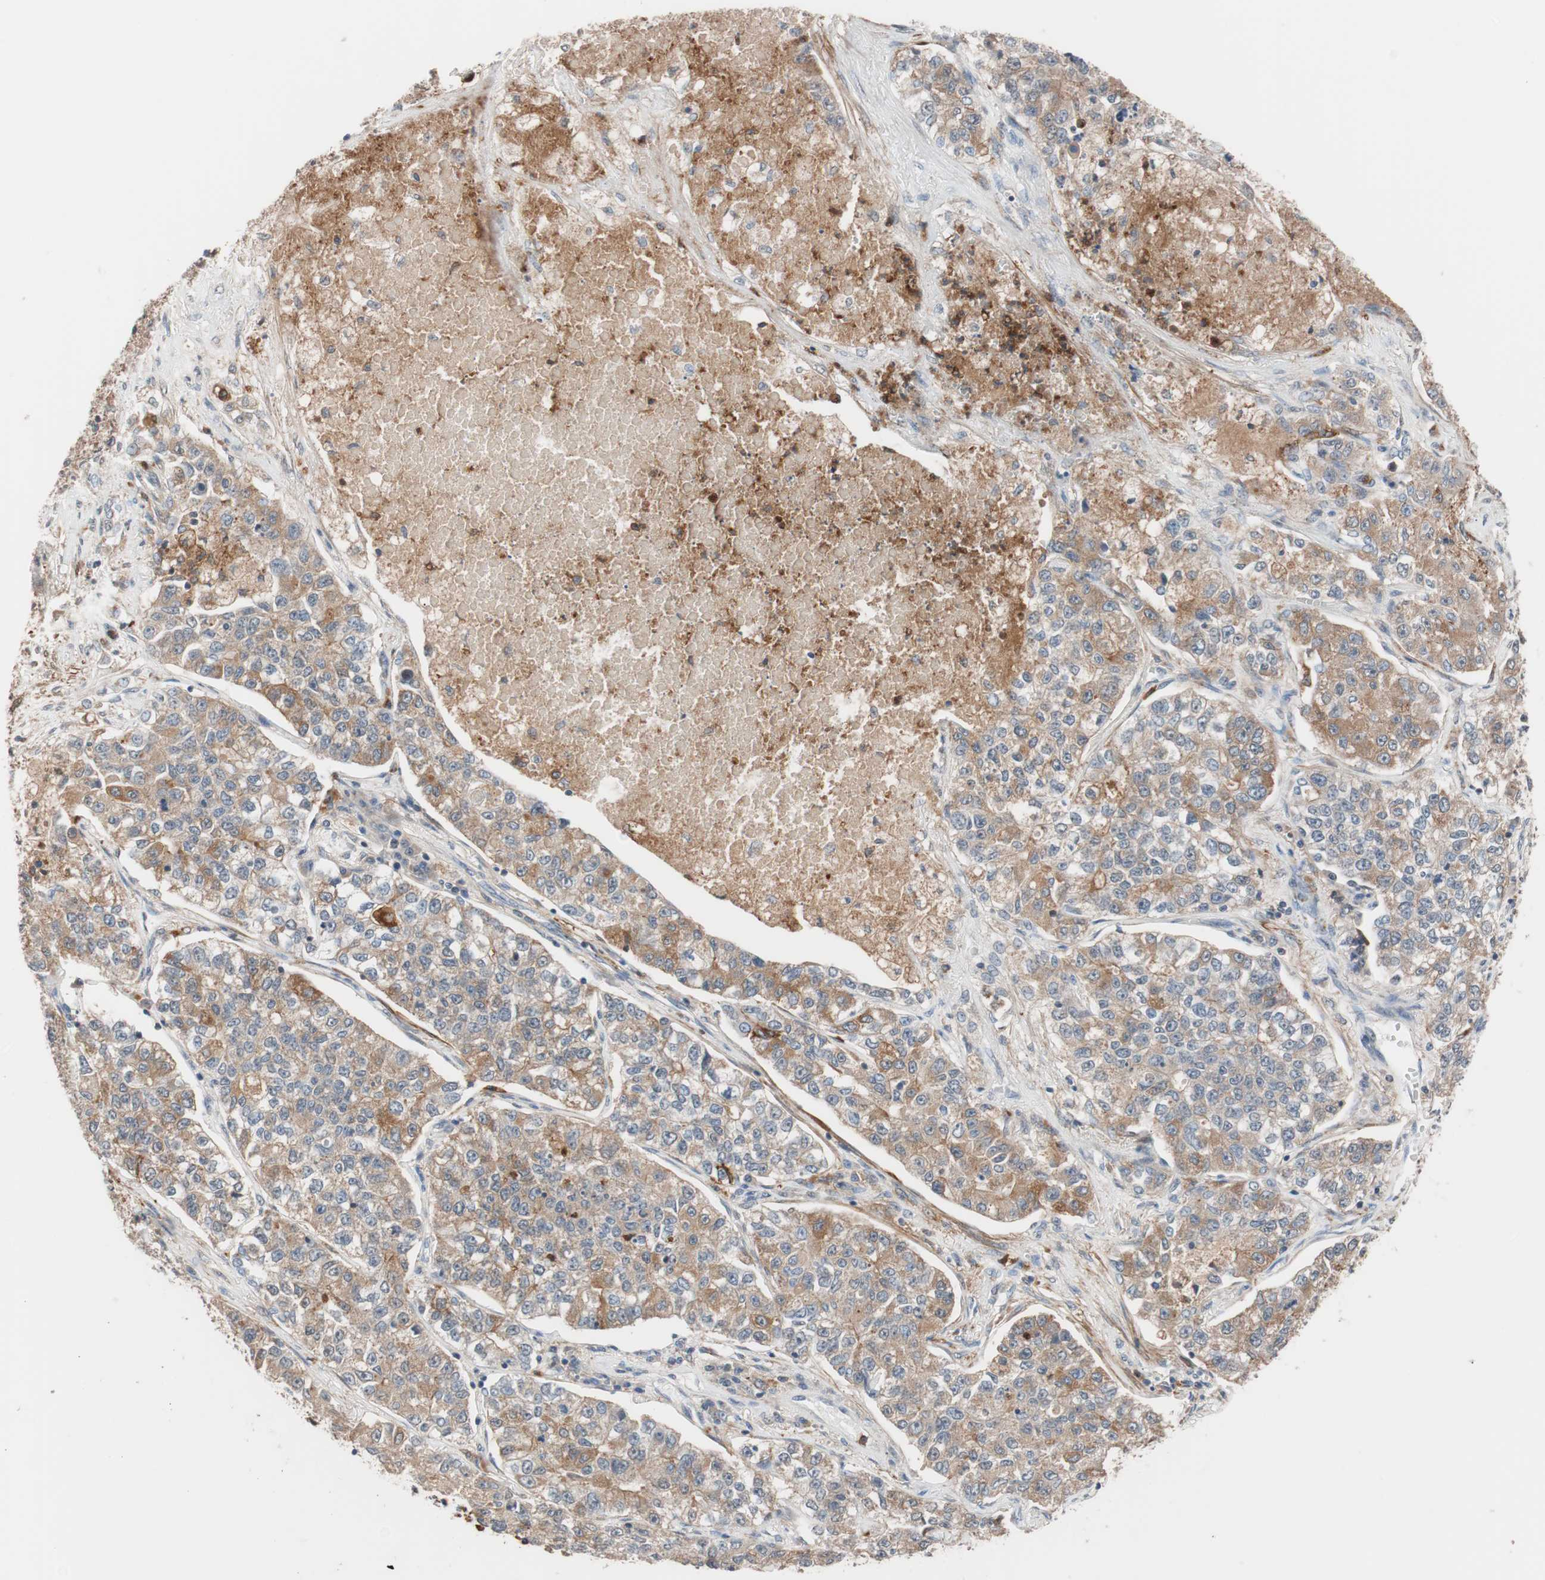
{"staining": {"intensity": "moderate", "quantity": "25%-75%", "location": "cytoplasmic/membranous"}, "tissue": "lung cancer", "cell_type": "Tumor cells", "image_type": "cancer", "snomed": [{"axis": "morphology", "description": "Adenocarcinoma, NOS"}, {"axis": "topography", "description": "Lung"}], "caption": "Adenocarcinoma (lung) was stained to show a protein in brown. There is medium levels of moderate cytoplasmic/membranous staining in about 25%-75% of tumor cells.", "gene": "LITAF", "patient": {"sex": "male", "age": 49}}